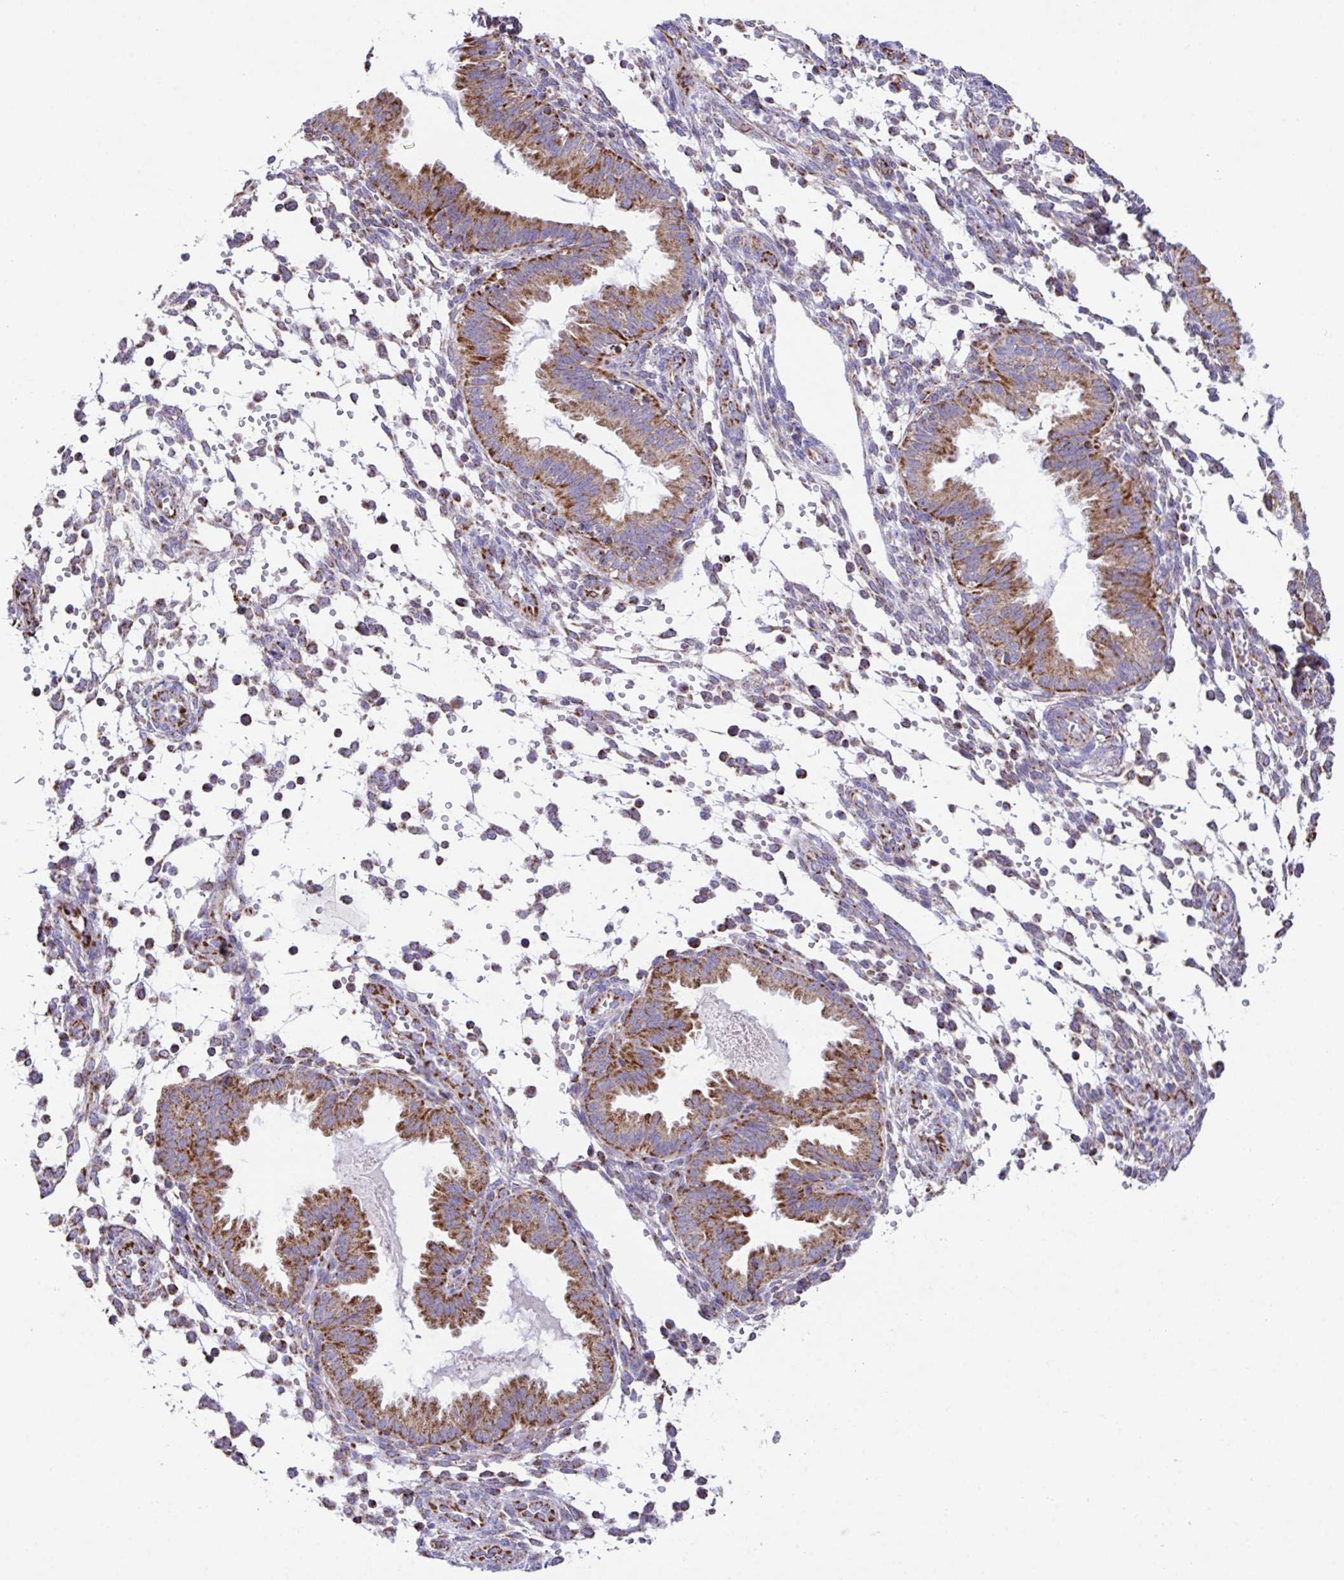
{"staining": {"intensity": "moderate", "quantity": "25%-75%", "location": "cytoplasmic/membranous"}, "tissue": "endometrium", "cell_type": "Cells in endometrial stroma", "image_type": "normal", "snomed": [{"axis": "morphology", "description": "Normal tissue, NOS"}, {"axis": "topography", "description": "Endometrium"}], "caption": "Protein positivity by IHC demonstrates moderate cytoplasmic/membranous staining in about 25%-75% of cells in endometrial stroma in benign endometrium. Using DAB (3,3'-diaminobenzidine) (brown) and hematoxylin (blue) stains, captured at high magnification using brightfield microscopy.", "gene": "PCMTD2", "patient": {"sex": "female", "age": 33}}